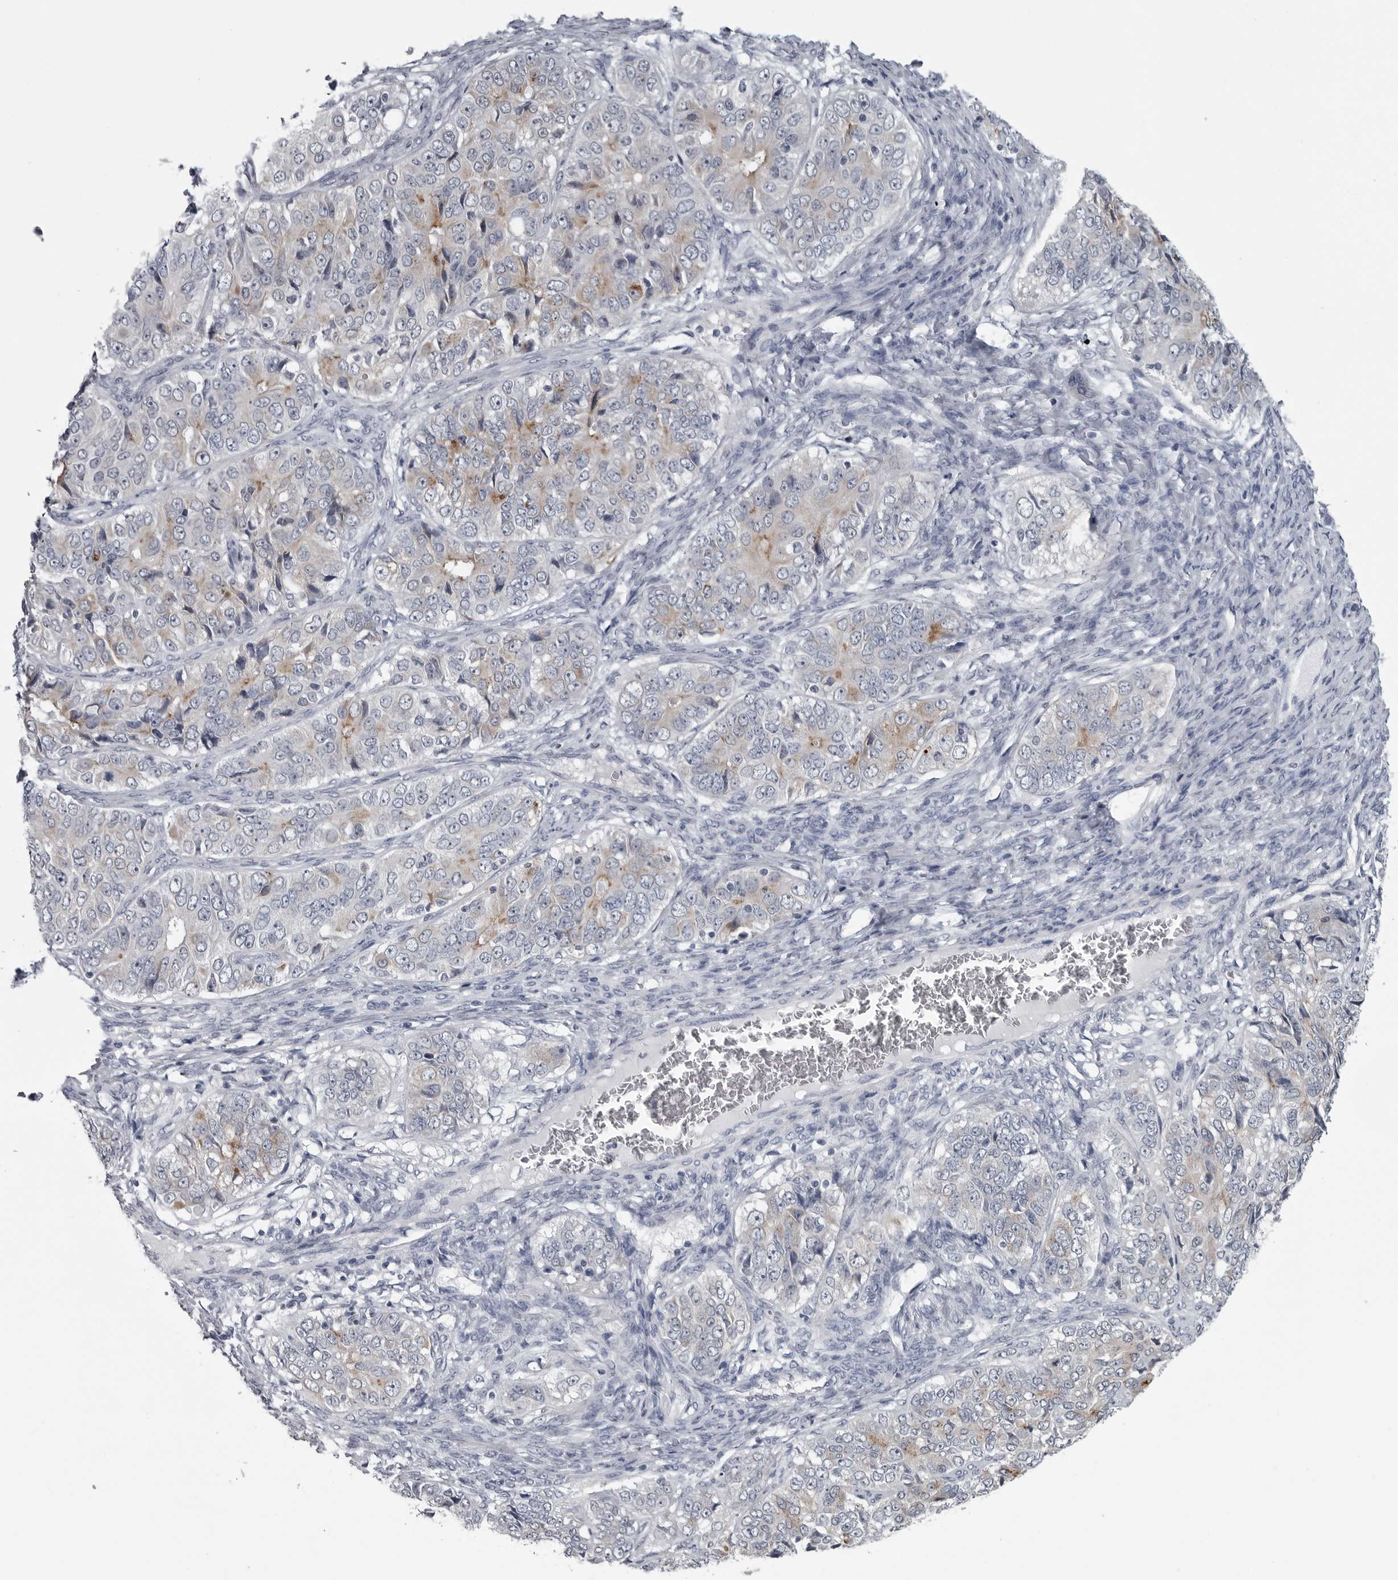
{"staining": {"intensity": "weak", "quantity": "25%-75%", "location": "cytoplasmic/membranous"}, "tissue": "ovarian cancer", "cell_type": "Tumor cells", "image_type": "cancer", "snomed": [{"axis": "morphology", "description": "Carcinoma, endometroid"}, {"axis": "topography", "description": "Ovary"}], "caption": "Immunohistochemical staining of ovarian cancer demonstrates weak cytoplasmic/membranous protein staining in approximately 25%-75% of tumor cells. (Brightfield microscopy of DAB IHC at high magnification).", "gene": "MYOC", "patient": {"sex": "female", "age": 51}}